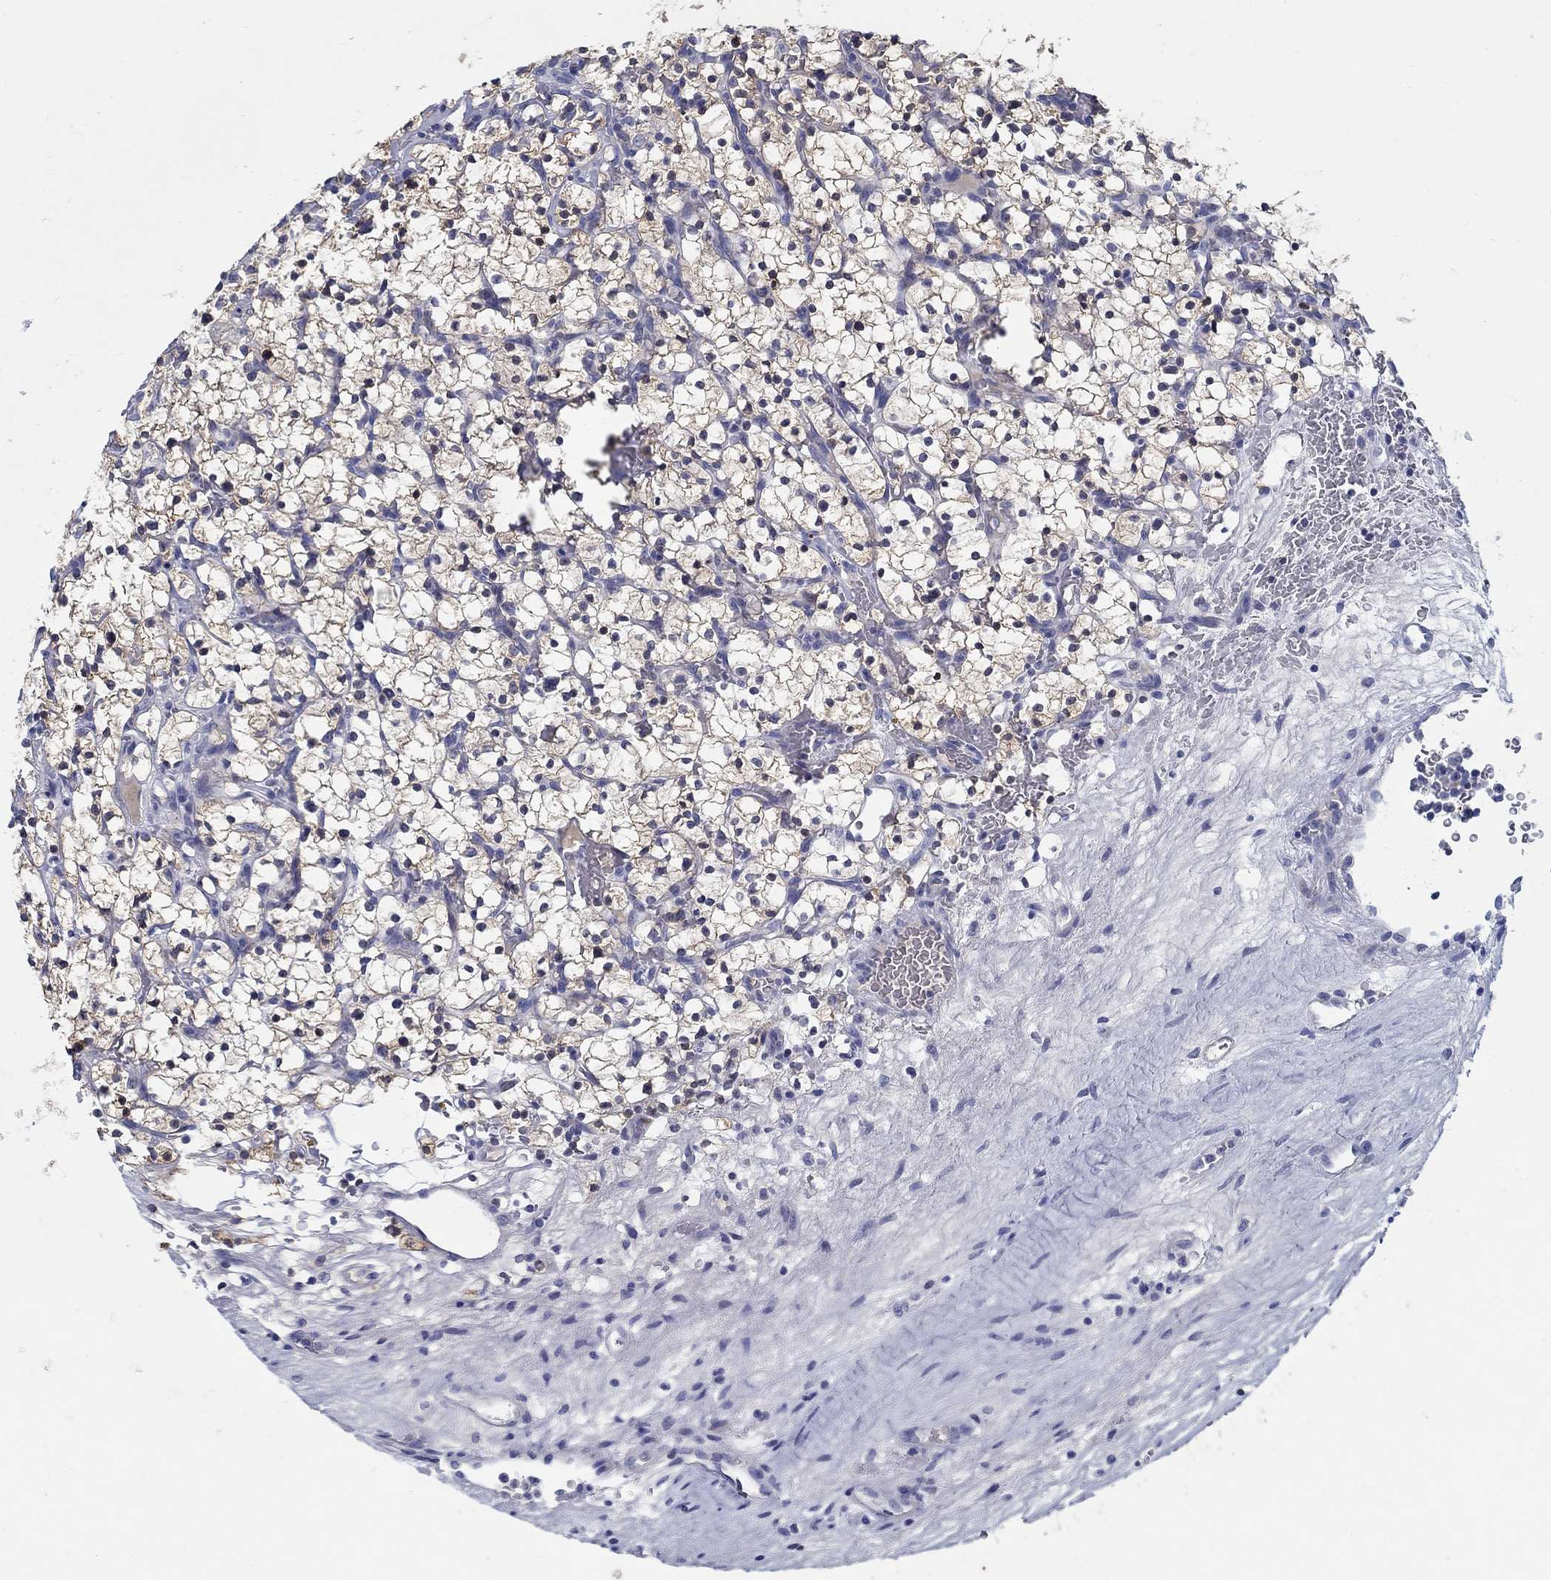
{"staining": {"intensity": "moderate", "quantity": "<25%", "location": "cytoplasmic/membranous"}, "tissue": "renal cancer", "cell_type": "Tumor cells", "image_type": "cancer", "snomed": [{"axis": "morphology", "description": "Adenocarcinoma, NOS"}, {"axis": "topography", "description": "Kidney"}], "caption": "This photomicrograph displays IHC staining of human adenocarcinoma (renal), with low moderate cytoplasmic/membranous positivity in approximately <25% of tumor cells.", "gene": "CRYGD", "patient": {"sex": "female", "age": 64}}